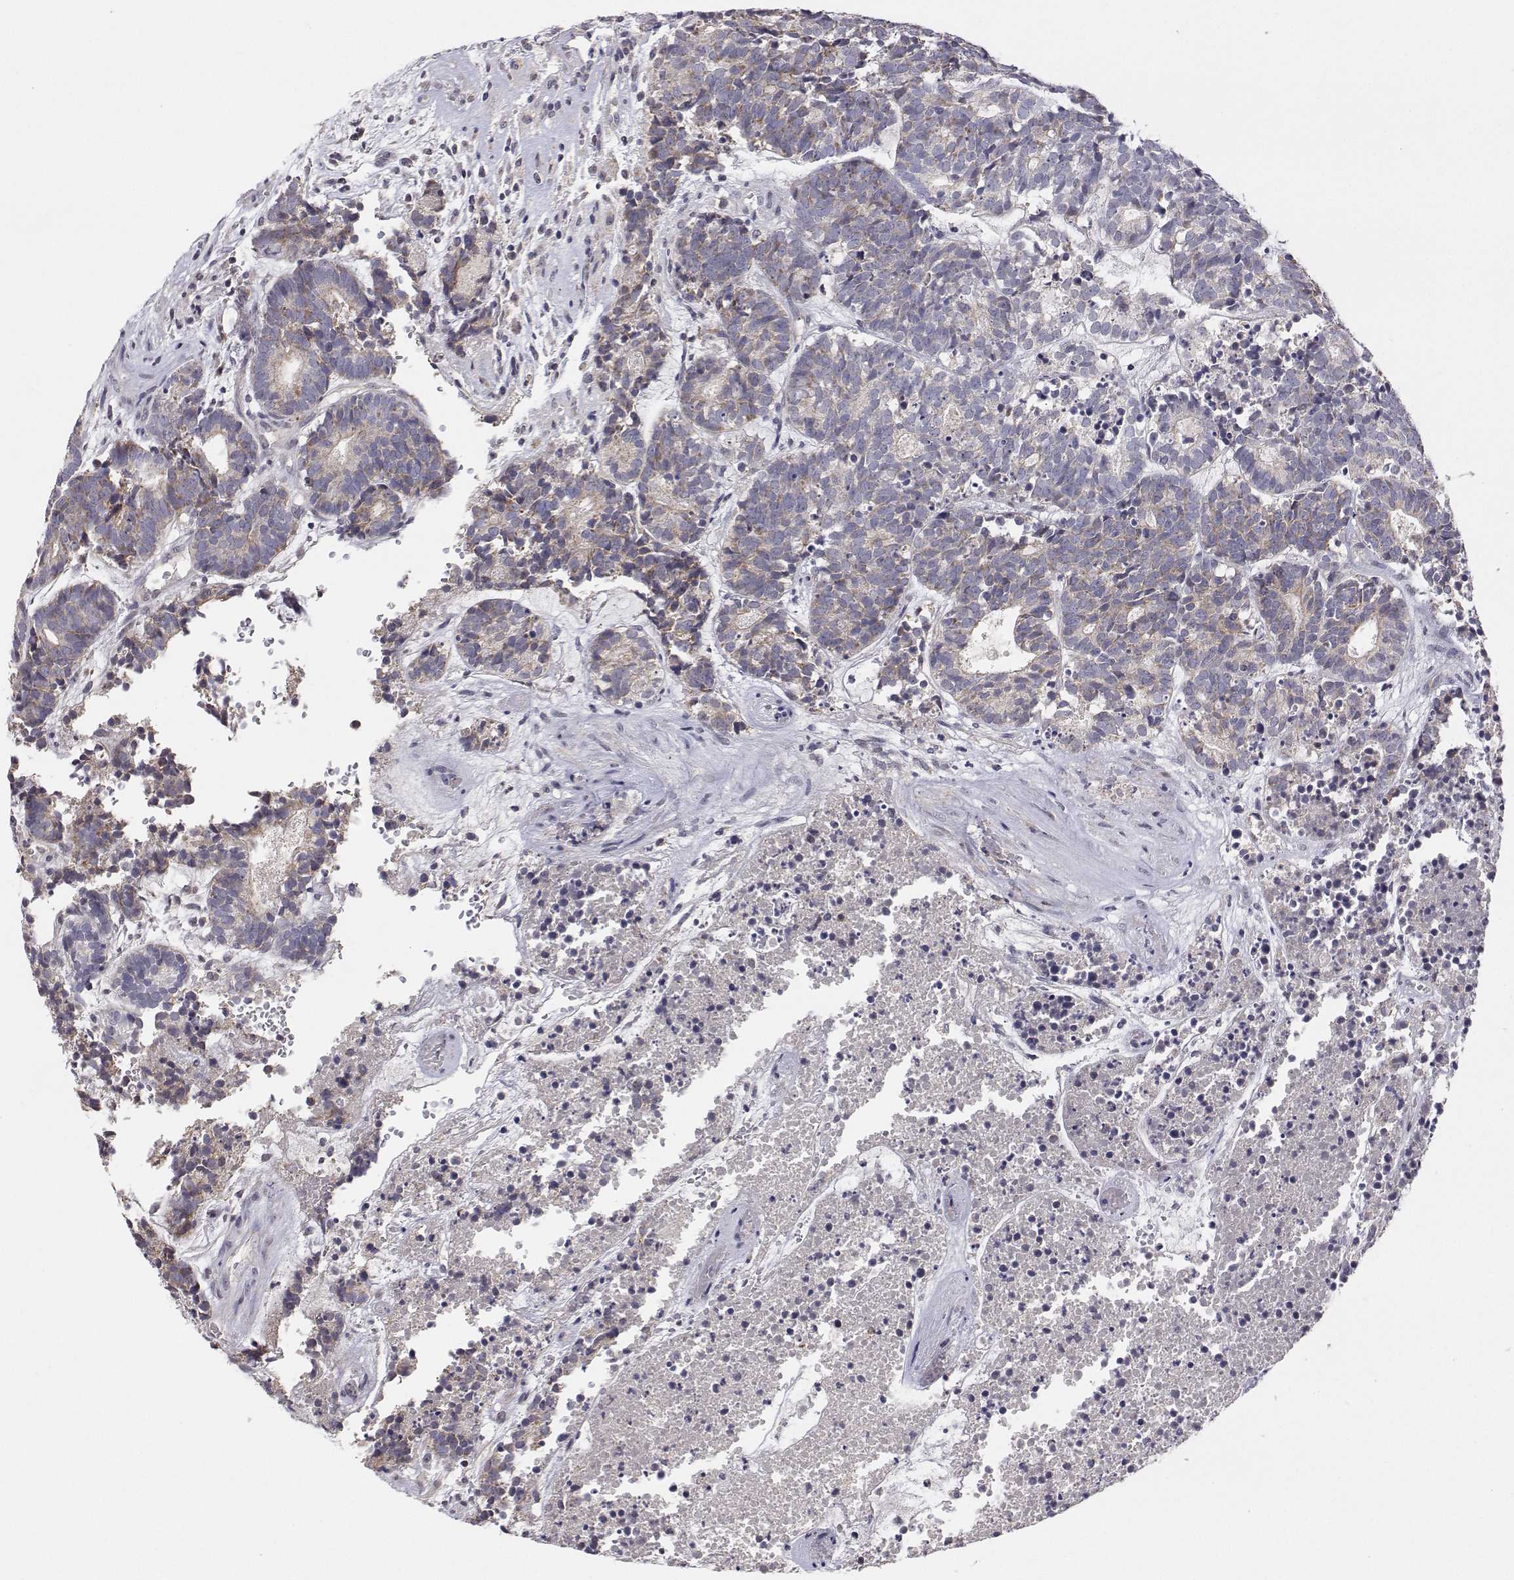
{"staining": {"intensity": "weak", "quantity": "<25%", "location": "cytoplasmic/membranous"}, "tissue": "head and neck cancer", "cell_type": "Tumor cells", "image_type": "cancer", "snomed": [{"axis": "morphology", "description": "Adenocarcinoma, NOS"}, {"axis": "topography", "description": "Head-Neck"}], "caption": "The image reveals no significant expression in tumor cells of adenocarcinoma (head and neck). Brightfield microscopy of IHC stained with DAB (3,3'-diaminobenzidine) (brown) and hematoxylin (blue), captured at high magnification.", "gene": "MRPL3", "patient": {"sex": "female", "age": 81}}